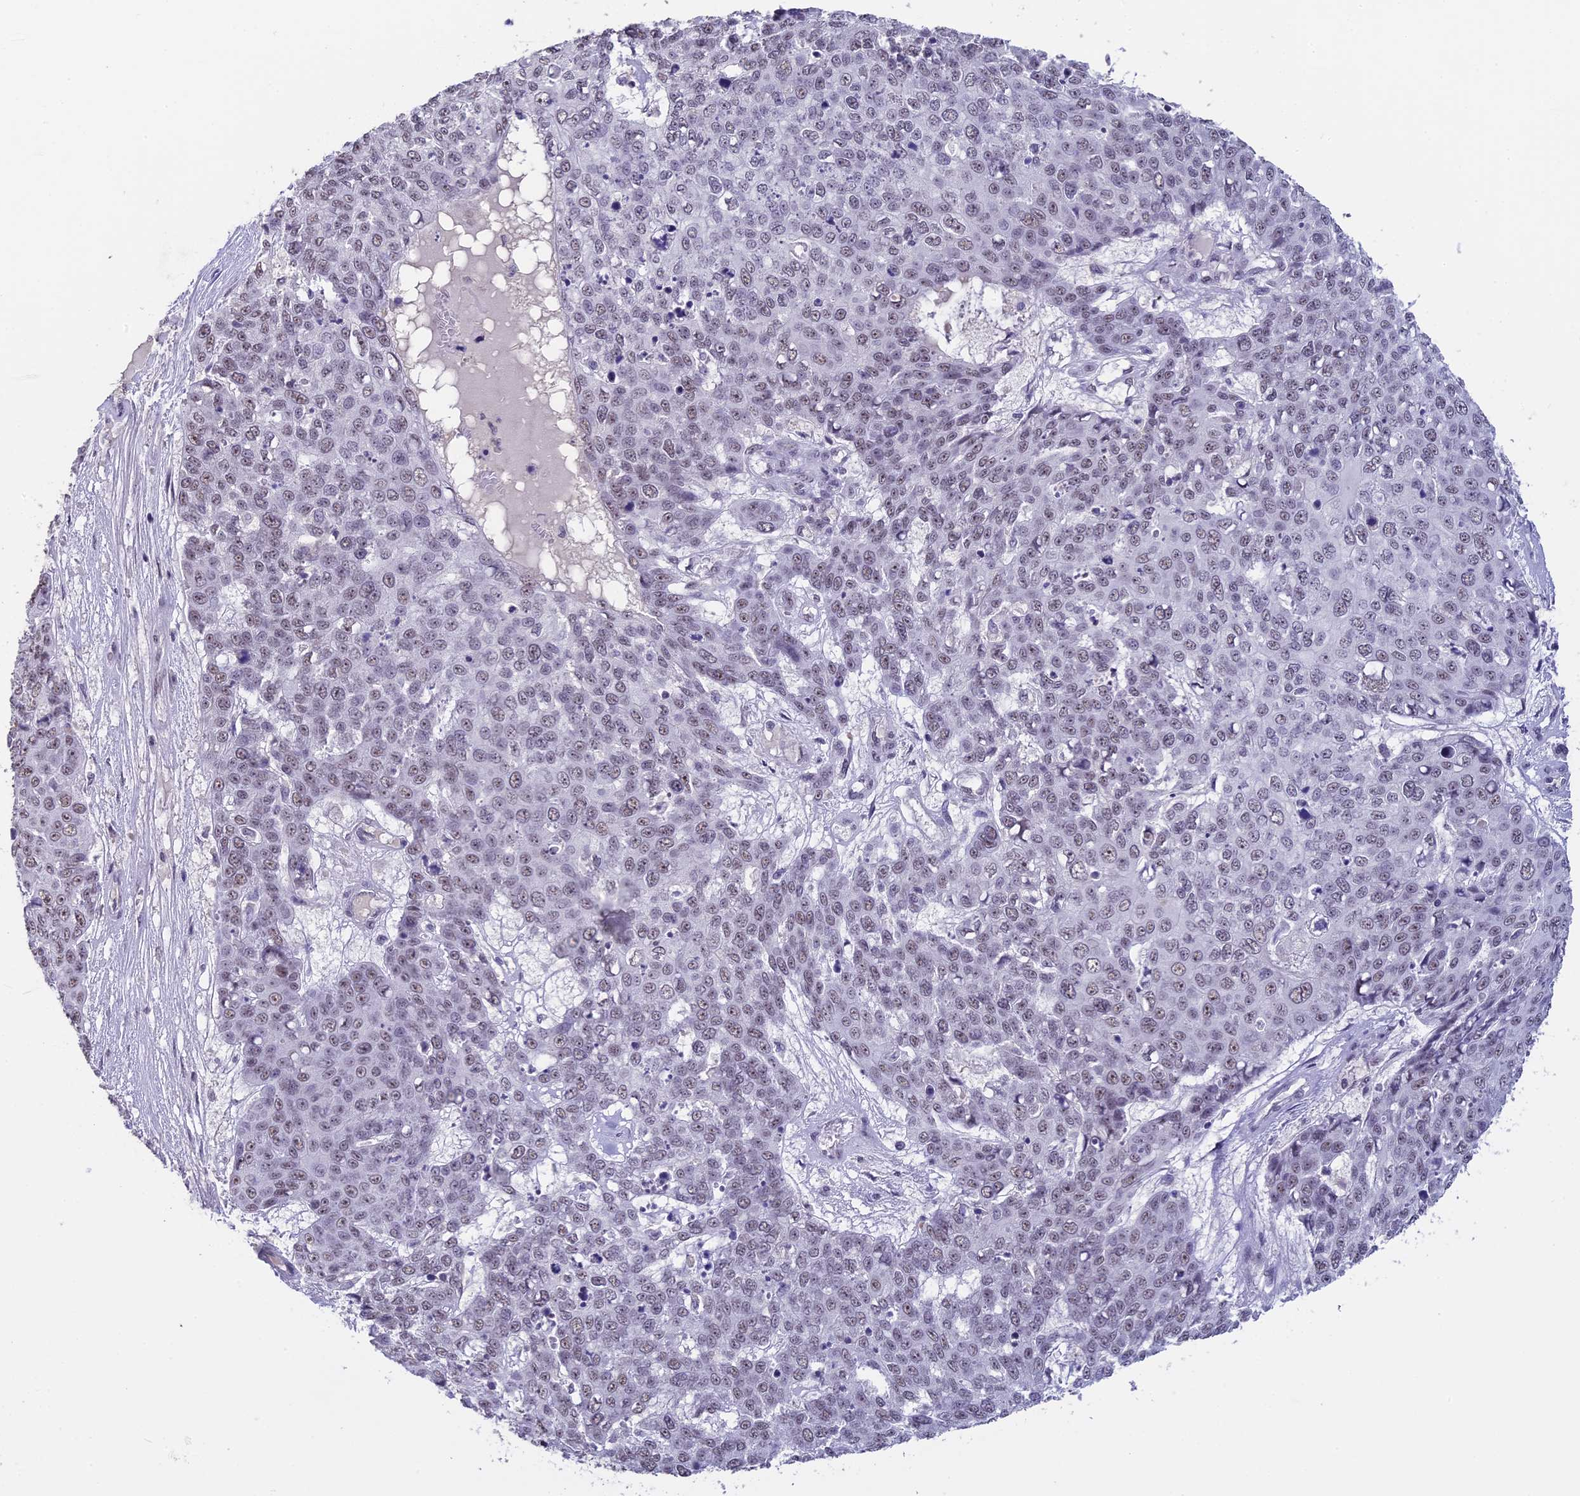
{"staining": {"intensity": "weak", "quantity": "<25%", "location": "nuclear"}, "tissue": "skin cancer", "cell_type": "Tumor cells", "image_type": "cancer", "snomed": [{"axis": "morphology", "description": "Squamous cell carcinoma, NOS"}, {"axis": "topography", "description": "Skin"}], "caption": "Immunohistochemistry (IHC) micrograph of skin squamous cell carcinoma stained for a protein (brown), which shows no expression in tumor cells.", "gene": "SETD2", "patient": {"sex": "male", "age": 71}}